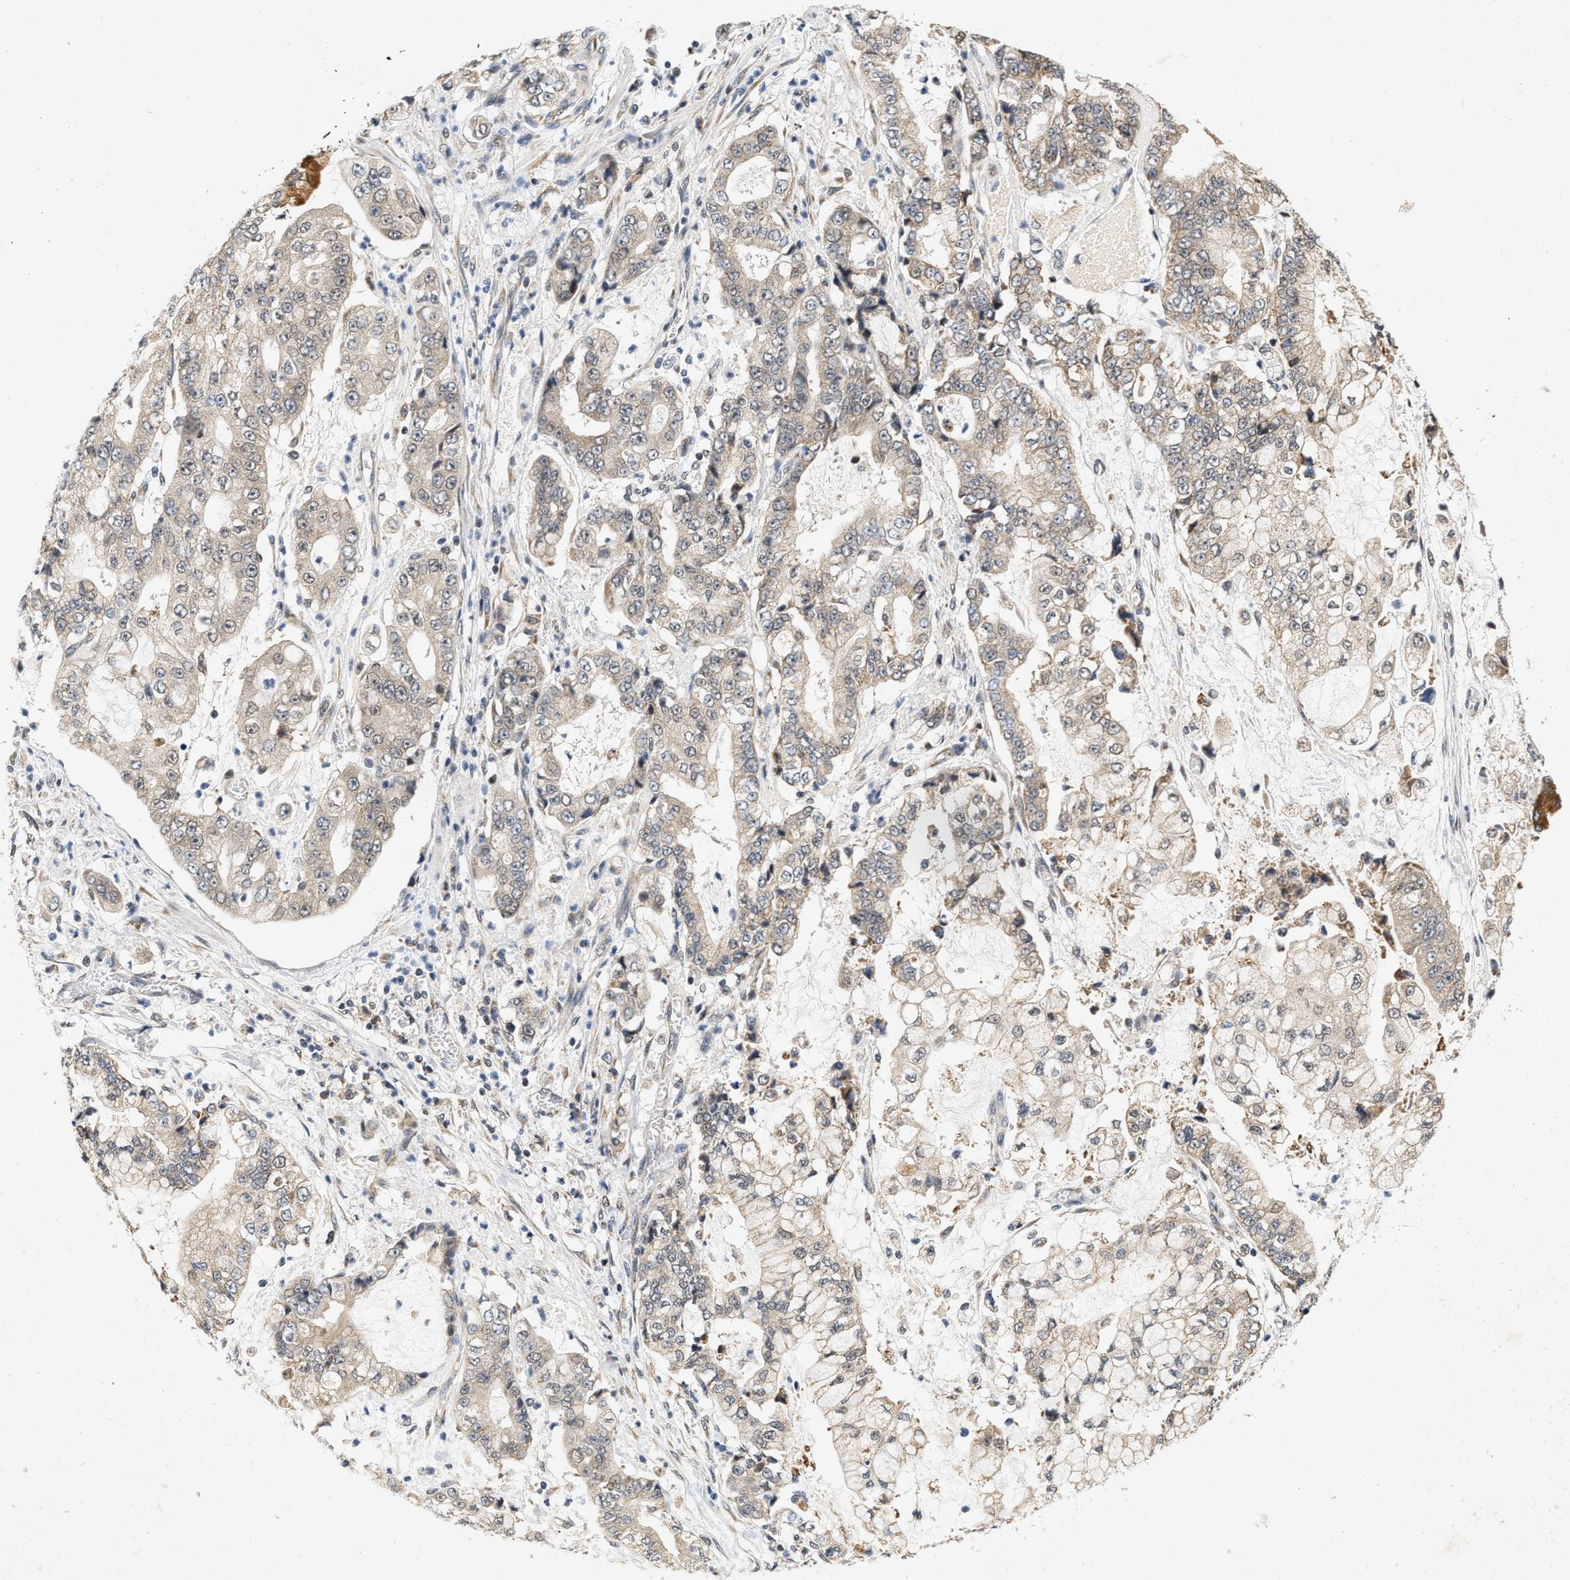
{"staining": {"intensity": "weak", "quantity": ">75%", "location": "cytoplasmic/membranous"}, "tissue": "stomach cancer", "cell_type": "Tumor cells", "image_type": "cancer", "snomed": [{"axis": "morphology", "description": "Adenocarcinoma, NOS"}, {"axis": "topography", "description": "Stomach"}], "caption": "Tumor cells demonstrate low levels of weak cytoplasmic/membranous expression in about >75% of cells in stomach cancer.", "gene": "GIGYF1", "patient": {"sex": "male", "age": 76}}